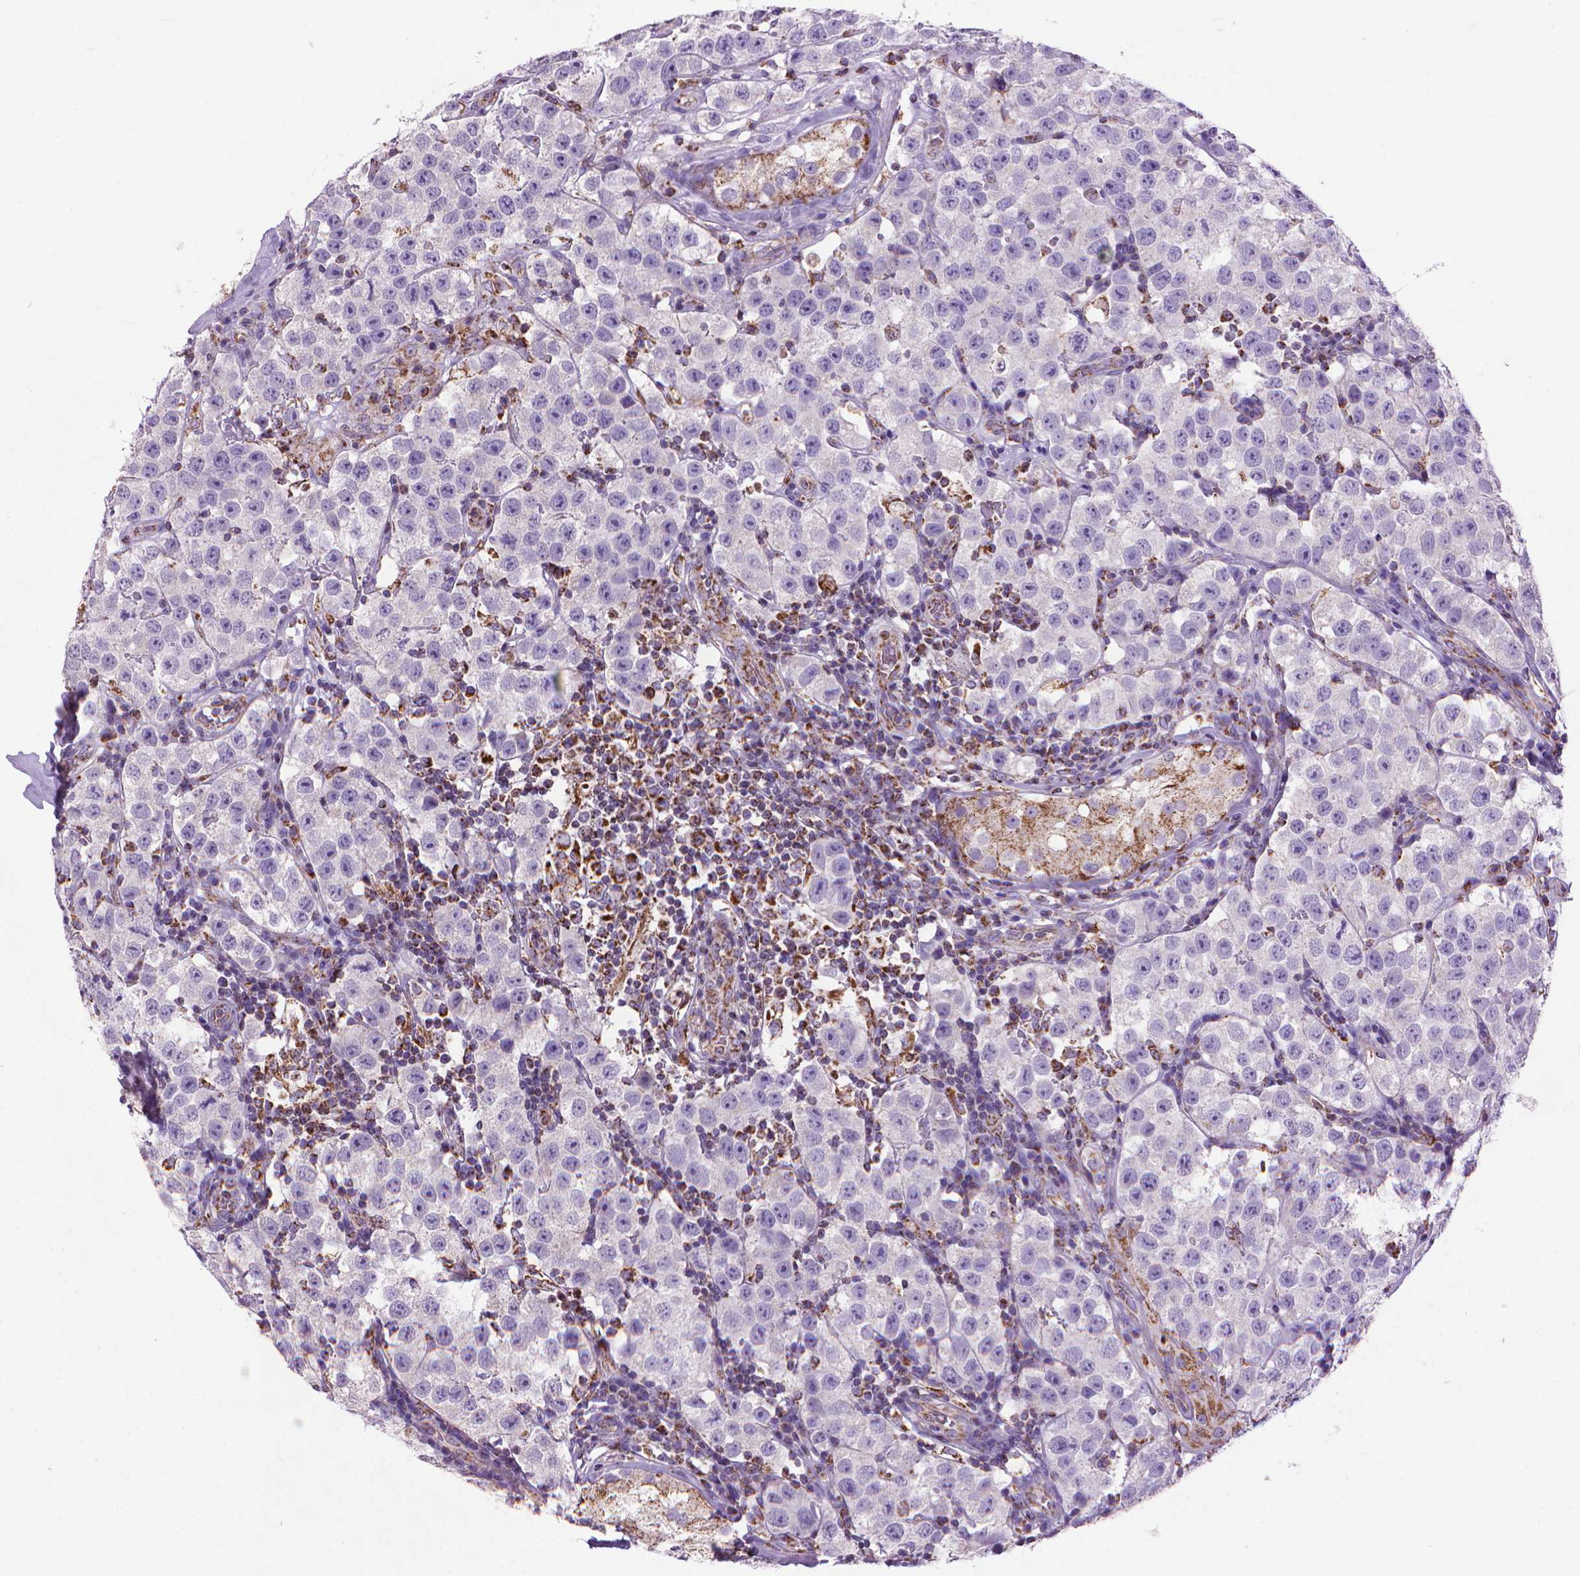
{"staining": {"intensity": "negative", "quantity": "none", "location": "none"}, "tissue": "testis cancer", "cell_type": "Tumor cells", "image_type": "cancer", "snomed": [{"axis": "morphology", "description": "Seminoma, NOS"}, {"axis": "topography", "description": "Testis"}], "caption": "This is a histopathology image of IHC staining of testis cancer (seminoma), which shows no expression in tumor cells. Nuclei are stained in blue.", "gene": "VDAC1", "patient": {"sex": "male", "age": 34}}